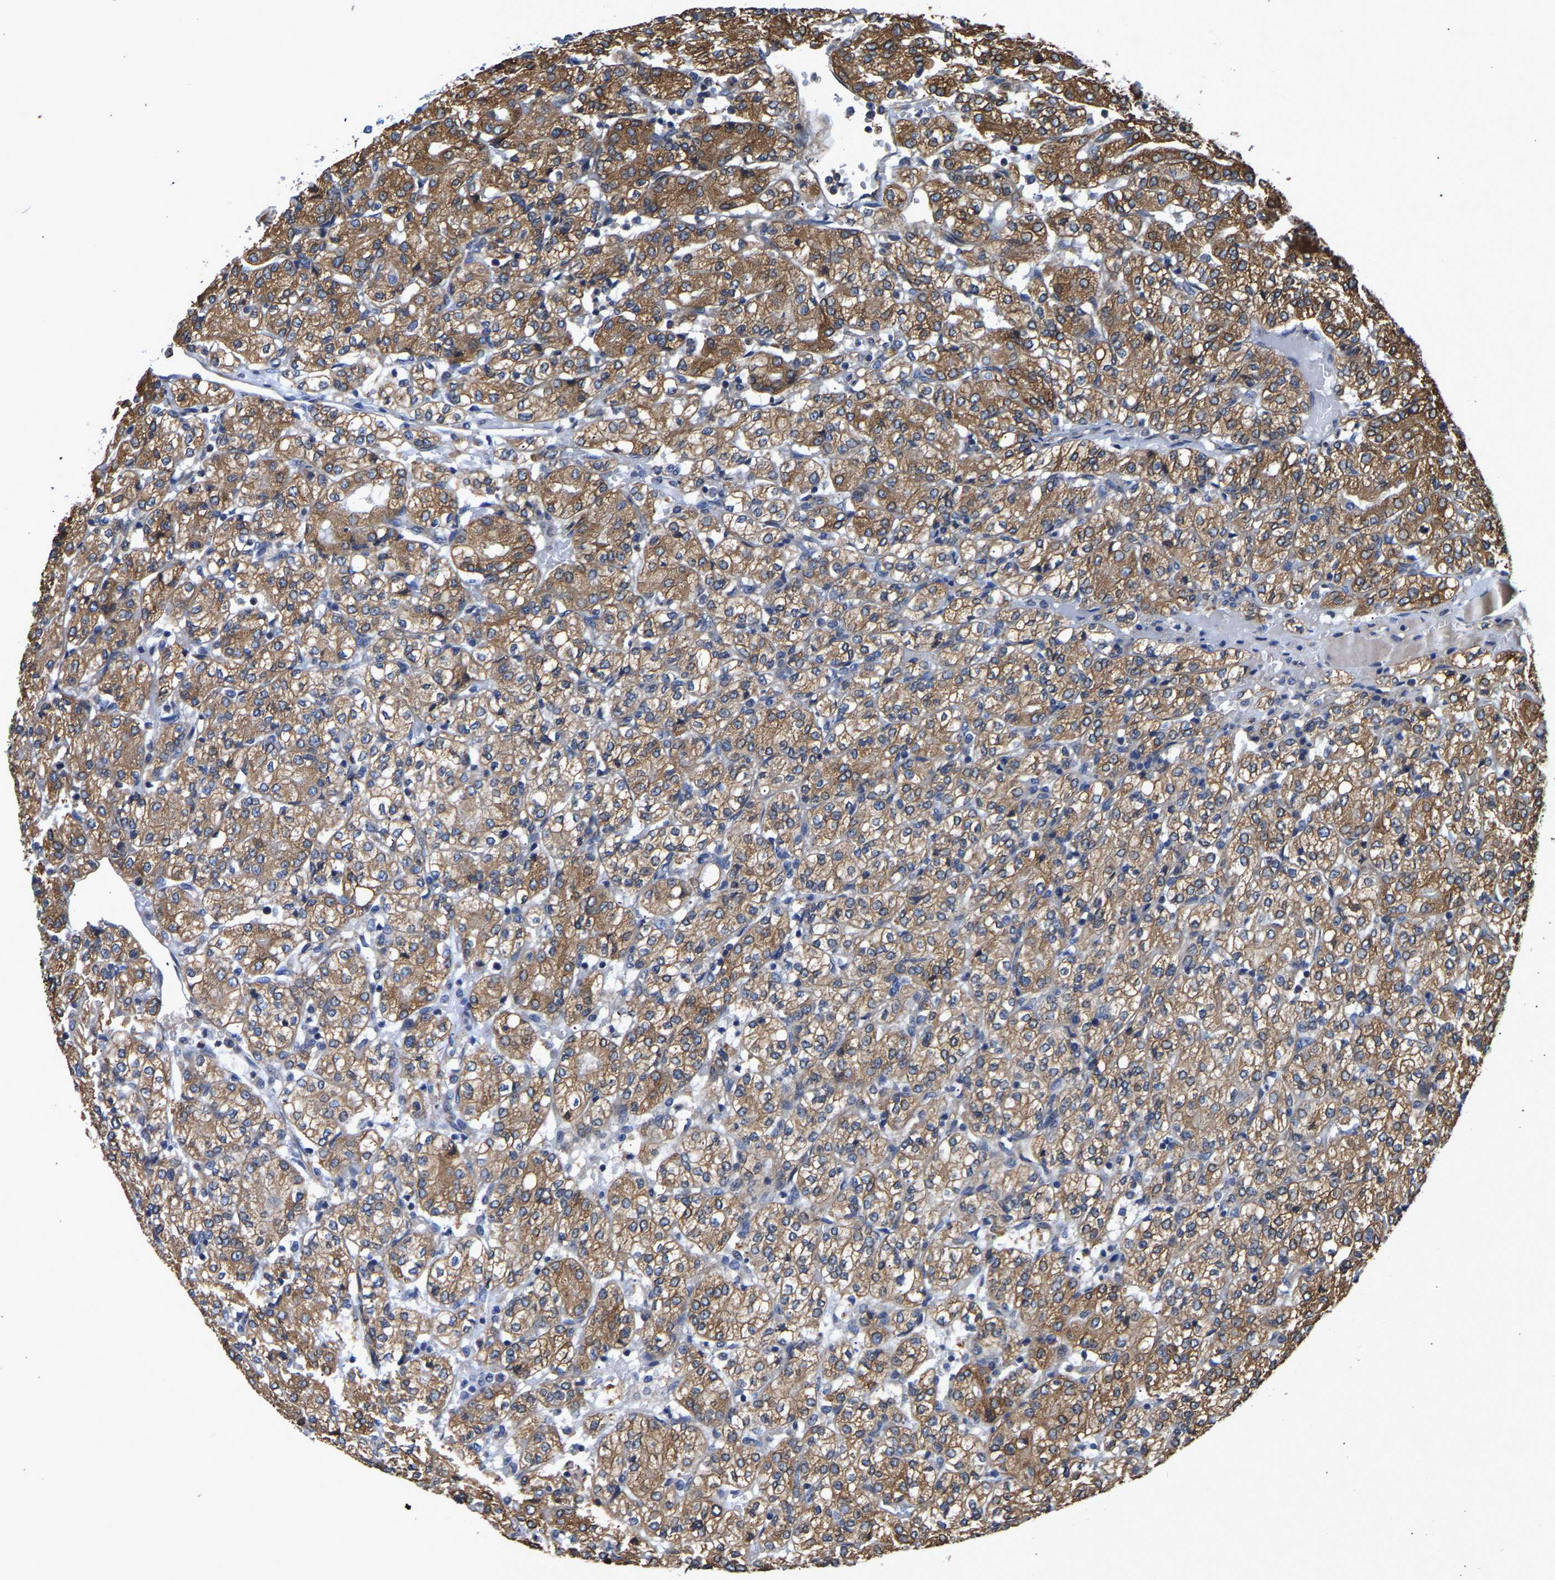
{"staining": {"intensity": "moderate", "quantity": ">75%", "location": "cytoplasmic/membranous"}, "tissue": "renal cancer", "cell_type": "Tumor cells", "image_type": "cancer", "snomed": [{"axis": "morphology", "description": "Adenocarcinoma, NOS"}, {"axis": "topography", "description": "Kidney"}], "caption": "DAB (3,3'-diaminobenzidine) immunohistochemical staining of renal adenocarcinoma reveals moderate cytoplasmic/membranous protein expression in about >75% of tumor cells.", "gene": "ARL6IP5", "patient": {"sex": "male", "age": 77}}